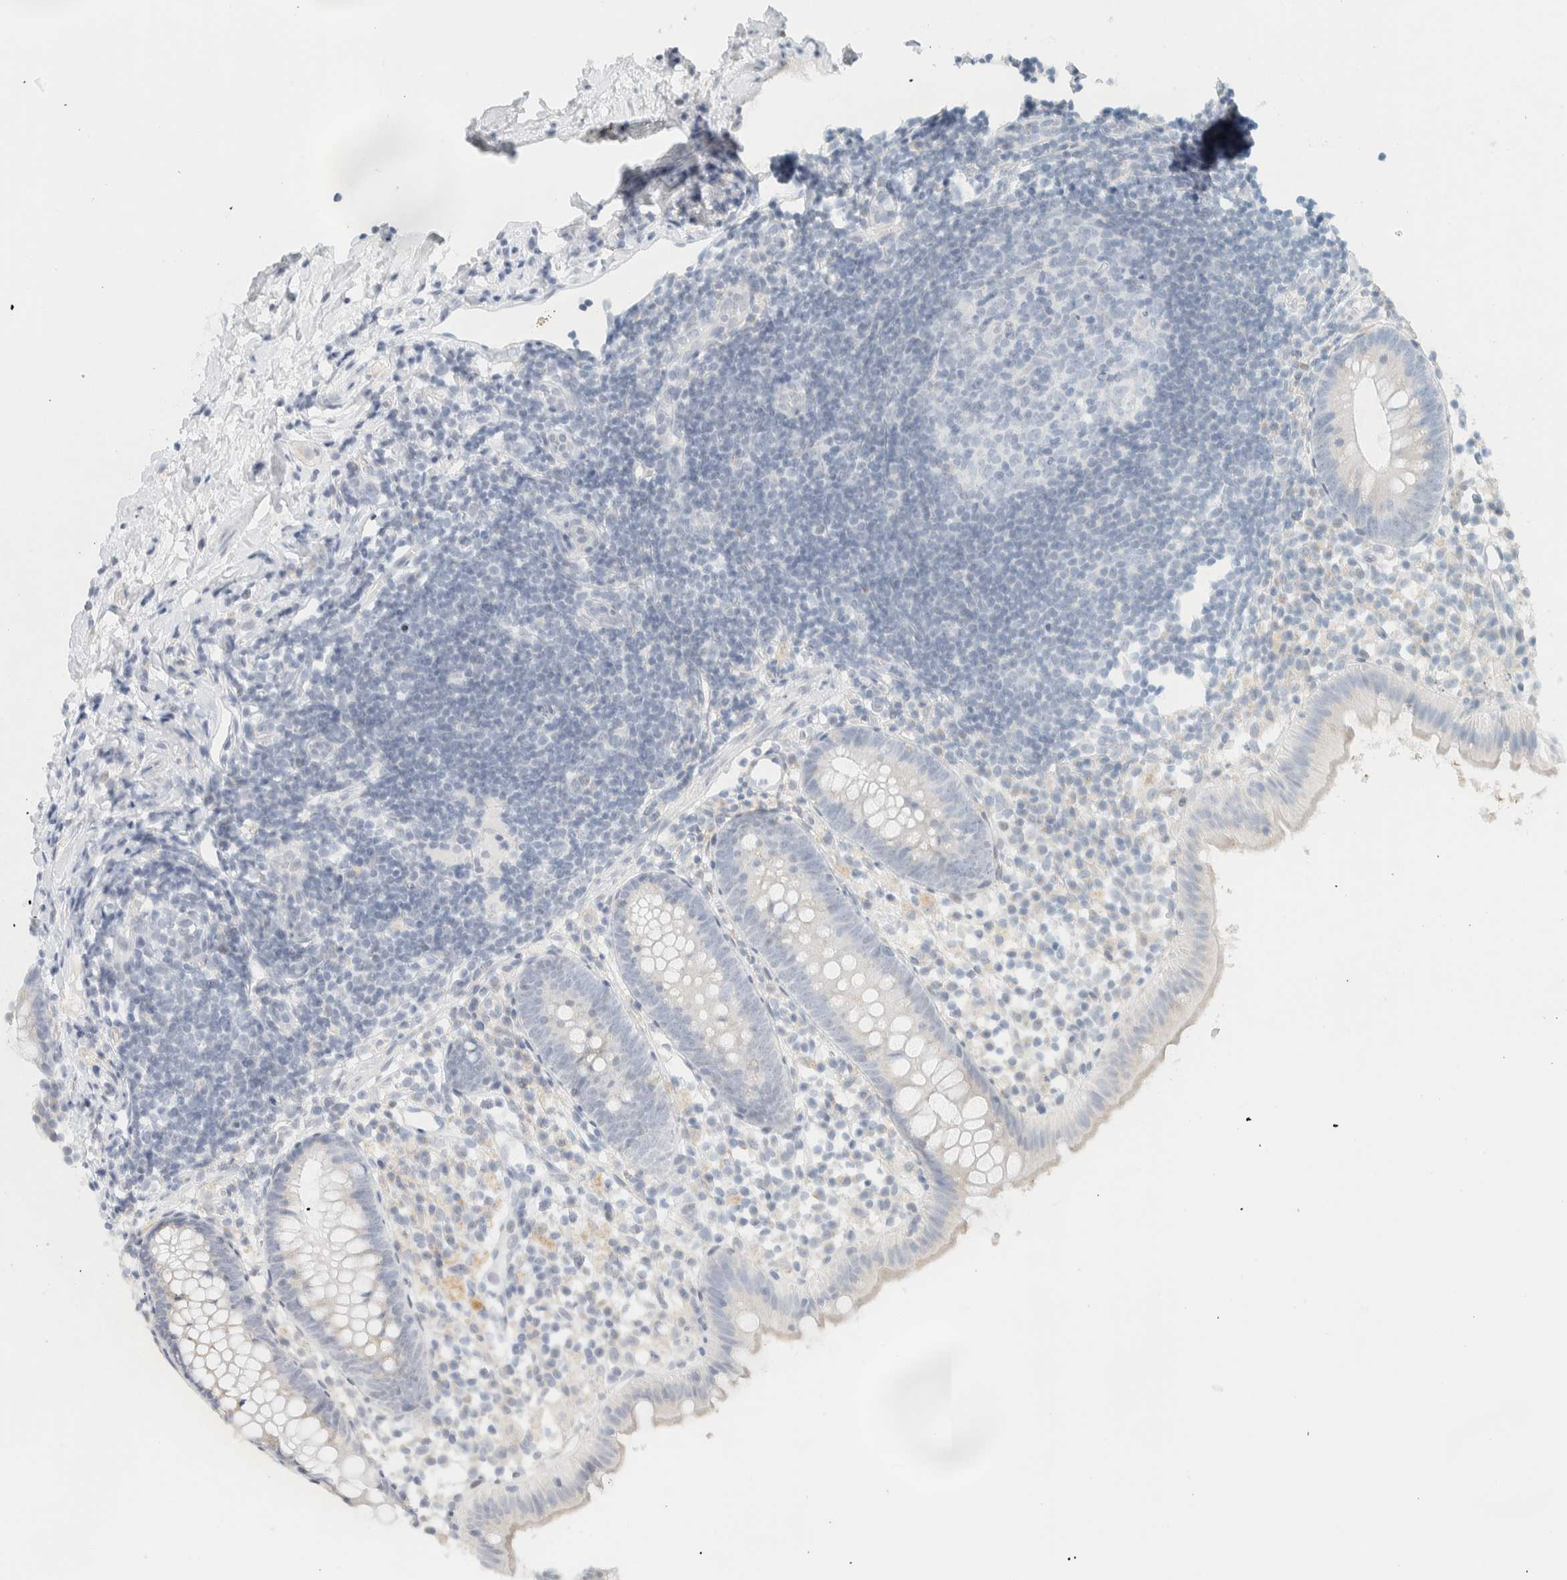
{"staining": {"intensity": "weak", "quantity": "<25%", "location": "cytoplasmic/membranous"}, "tissue": "appendix", "cell_type": "Glandular cells", "image_type": "normal", "snomed": [{"axis": "morphology", "description": "Normal tissue, NOS"}, {"axis": "topography", "description": "Appendix"}], "caption": "Glandular cells are negative for protein expression in benign human appendix. Nuclei are stained in blue.", "gene": "SPNS3", "patient": {"sex": "female", "age": 20}}